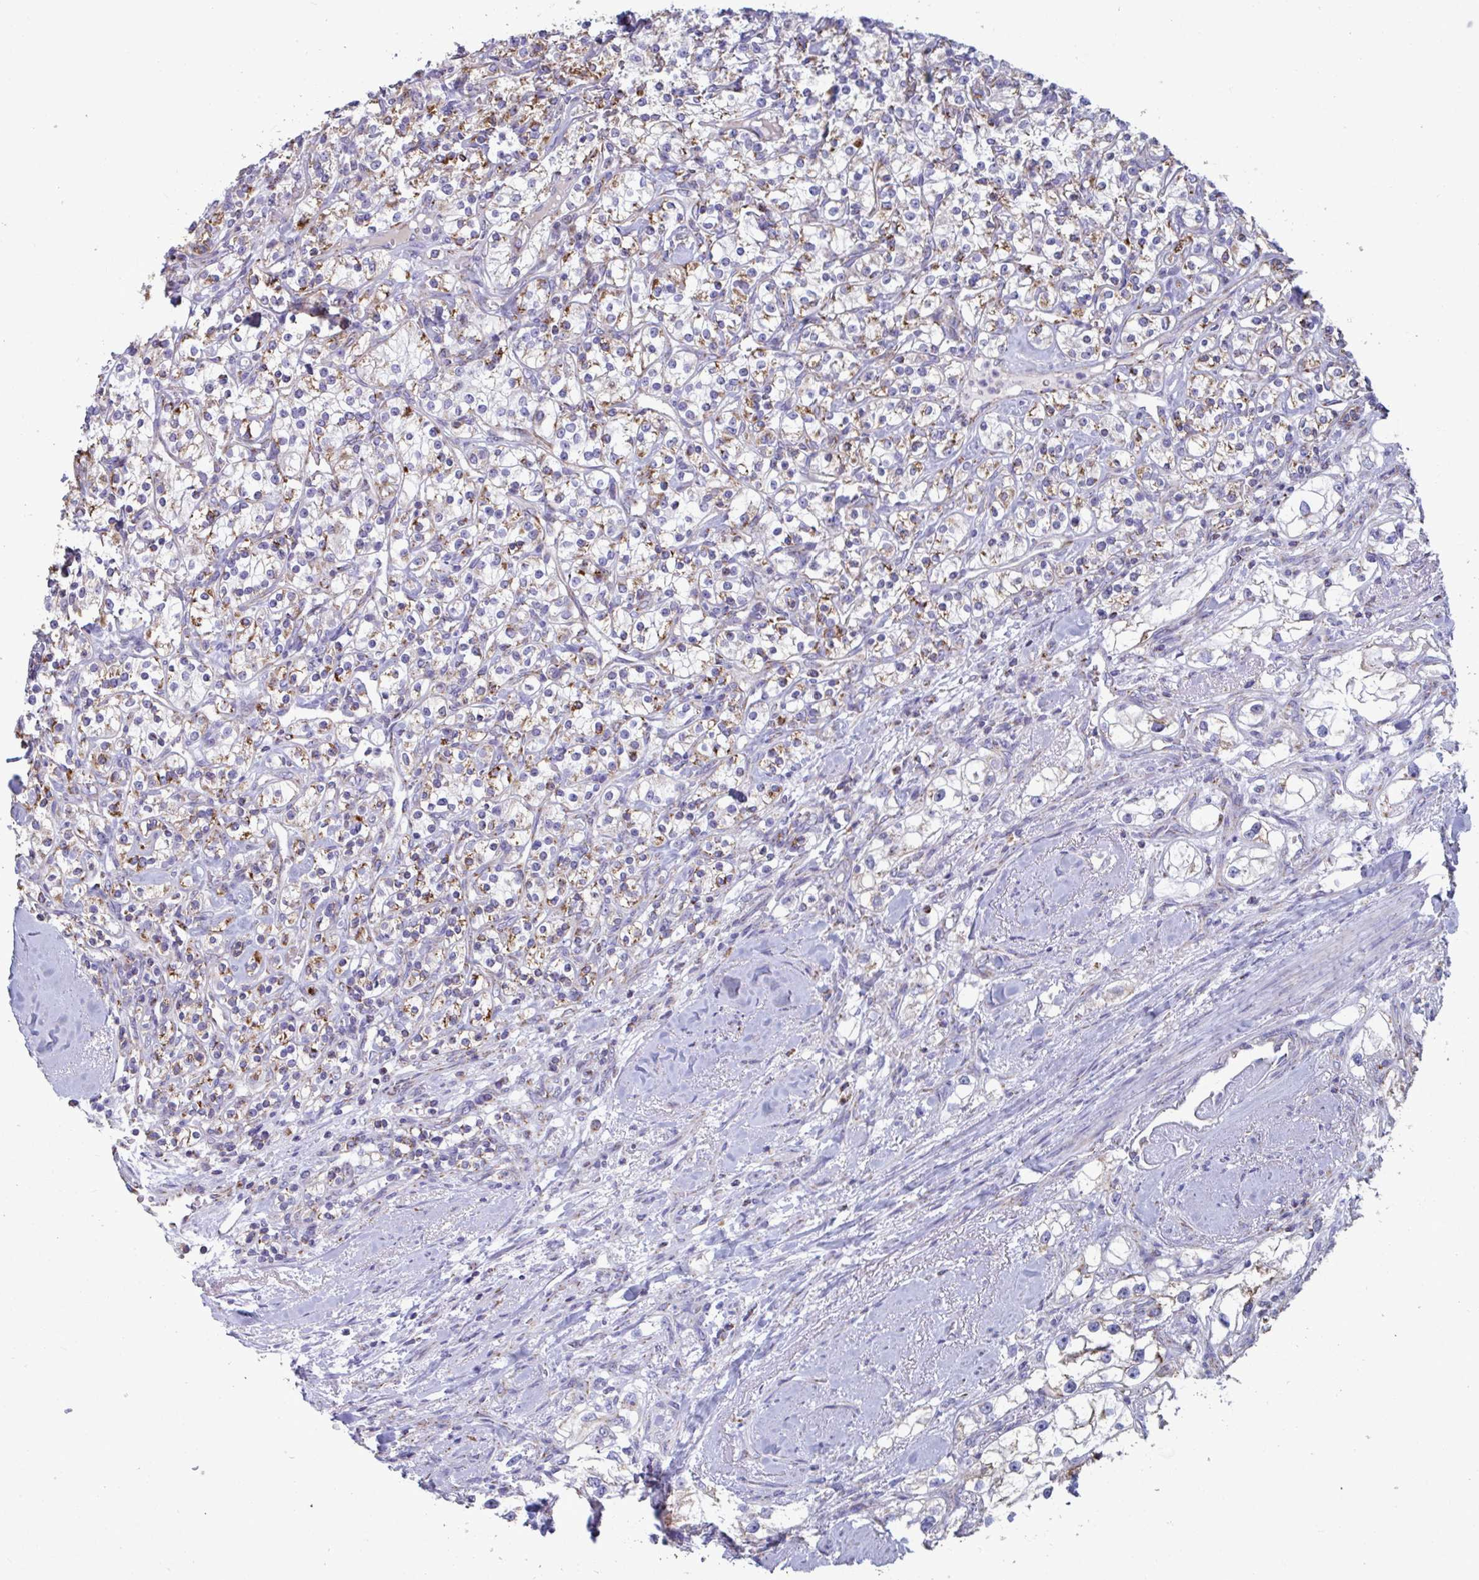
{"staining": {"intensity": "moderate", "quantity": ">75%", "location": "cytoplasmic/membranous"}, "tissue": "renal cancer", "cell_type": "Tumor cells", "image_type": "cancer", "snomed": [{"axis": "morphology", "description": "Adenocarcinoma, NOS"}, {"axis": "topography", "description": "Kidney"}], "caption": "The photomicrograph reveals staining of adenocarcinoma (renal), revealing moderate cytoplasmic/membranous protein positivity (brown color) within tumor cells.", "gene": "BCAT2", "patient": {"sex": "male", "age": 77}}